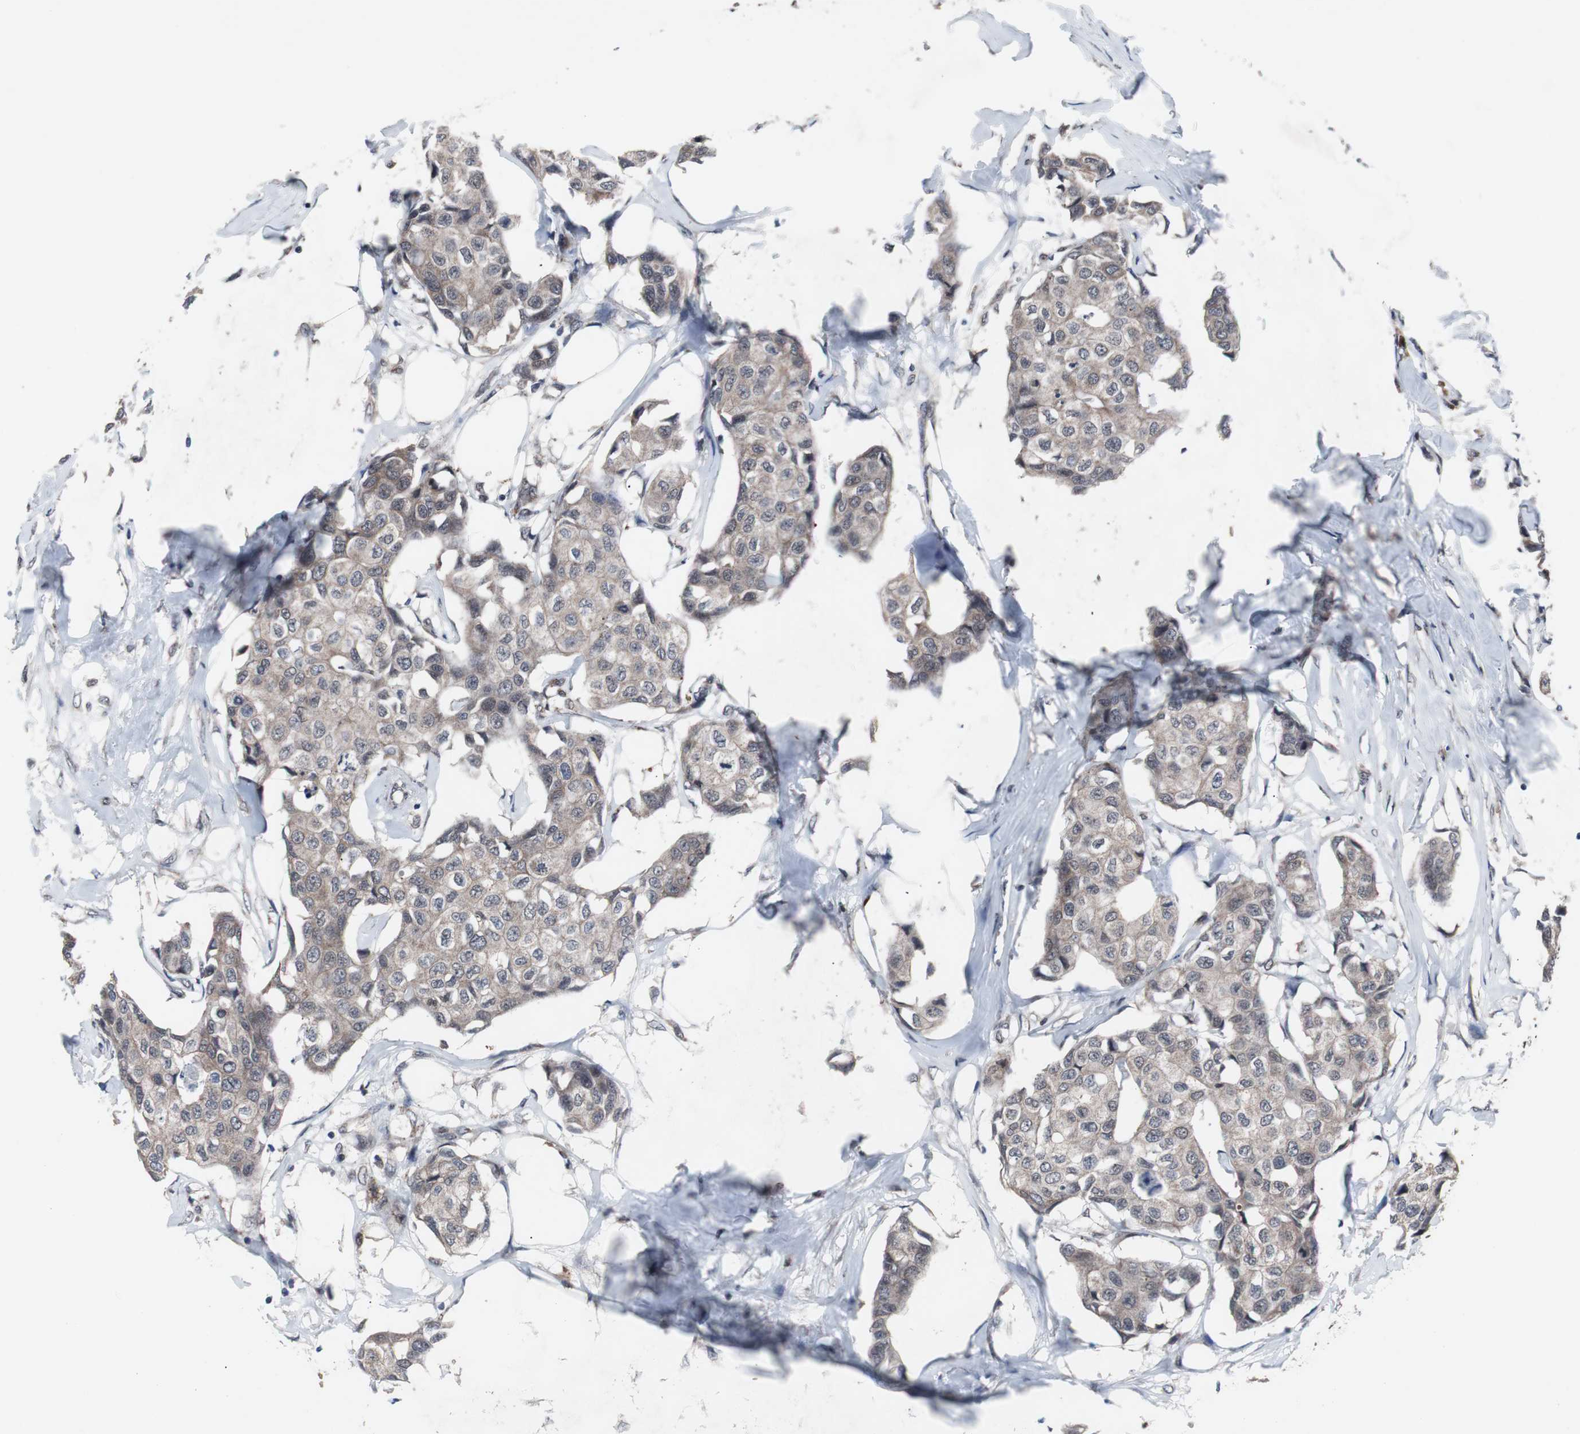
{"staining": {"intensity": "weak", "quantity": ">75%", "location": "cytoplasmic/membranous"}, "tissue": "breast cancer", "cell_type": "Tumor cells", "image_type": "cancer", "snomed": [{"axis": "morphology", "description": "Duct carcinoma"}, {"axis": "topography", "description": "Breast"}], "caption": "IHC (DAB) staining of breast cancer (intraductal carcinoma) displays weak cytoplasmic/membranous protein expression in about >75% of tumor cells.", "gene": "GTF2F2", "patient": {"sex": "female", "age": 80}}